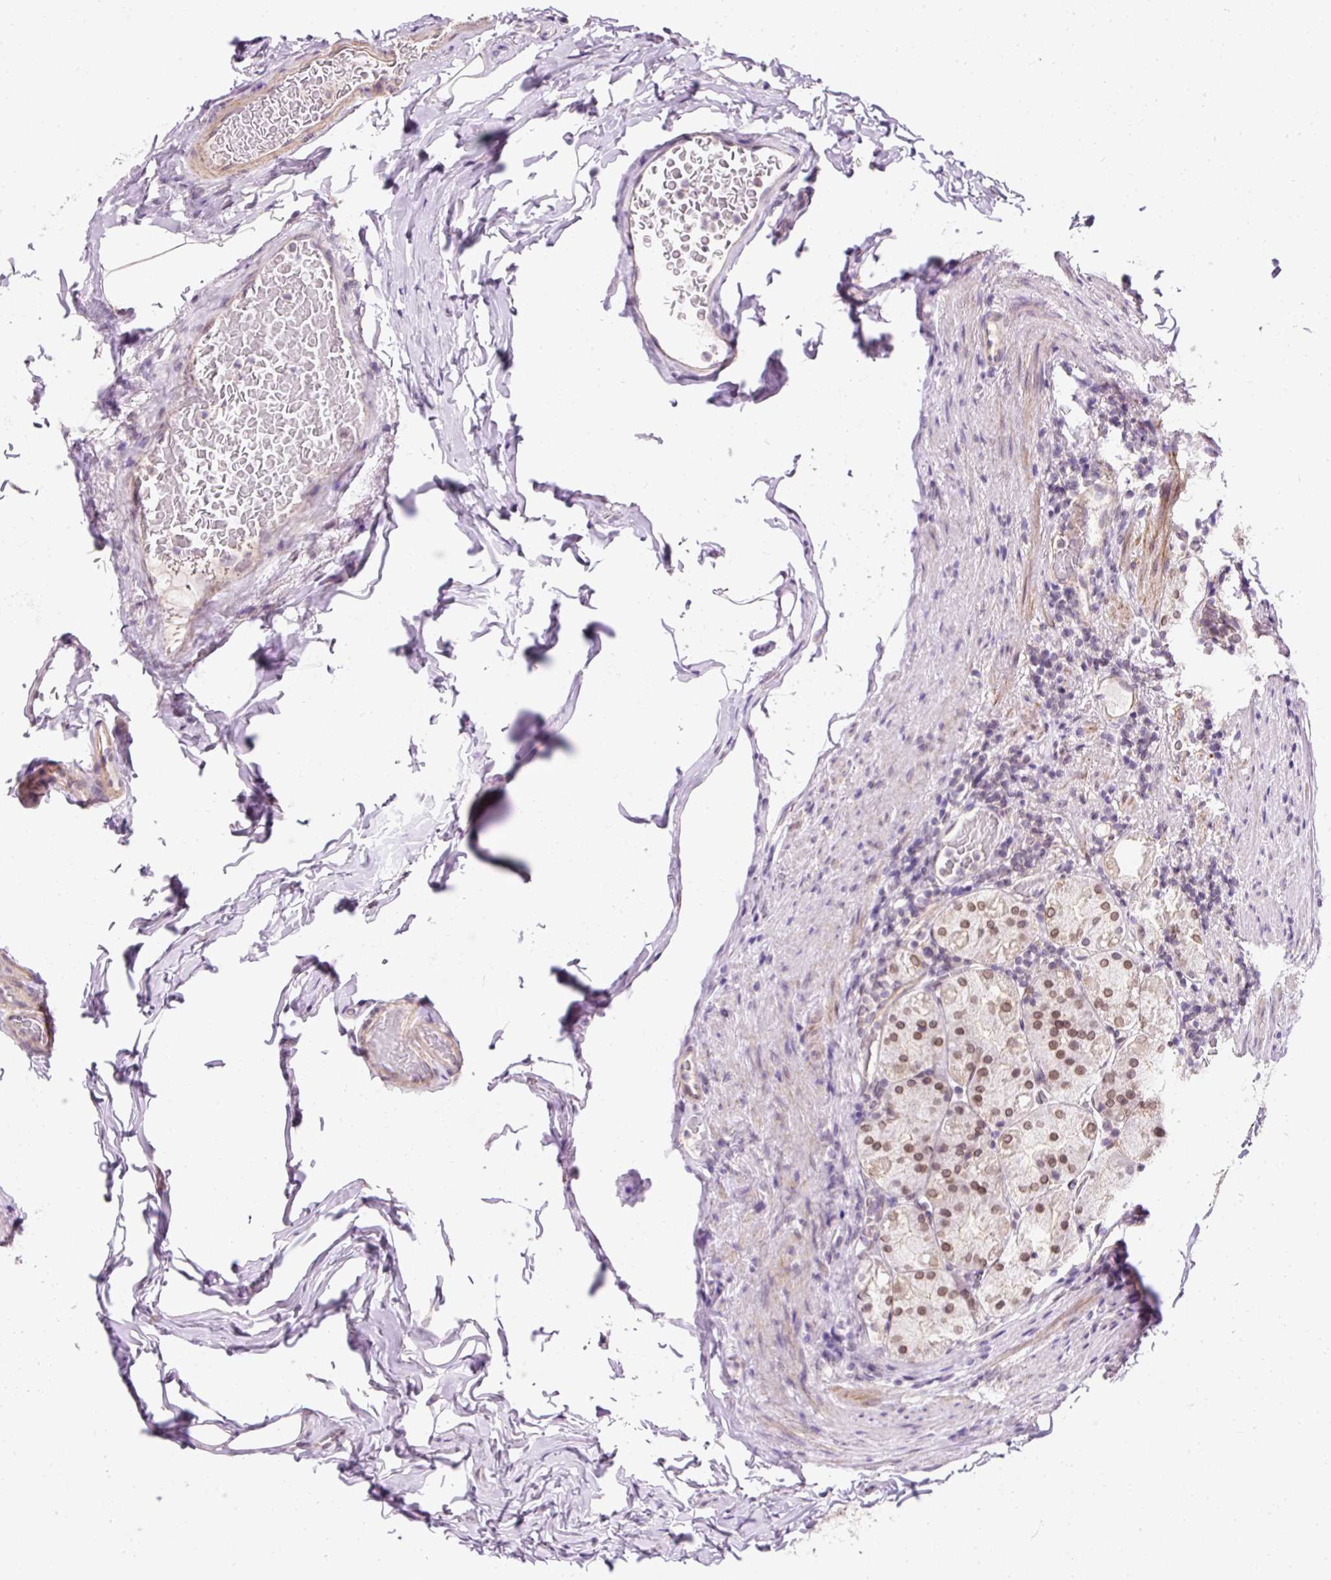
{"staining": {"intensity": "moderate", "quantity": ">75%", "location": "cytoplasmic/membranous,nuclear"}, "tissue": "stomach", "cell_type": "Glandular cells", "image_type": "normal", "snomed": [{"axis": "morphology", "description": "Normal tissue, NOS"}, {"axis": "topography", "description": "Stomach, upper"}, {"axis": "topography", "description": "Stomach"}], "caption": "About >75% of glandular cells in normal human stomach exhibit moderate cytoplasmic/membranous,nuclear protein staining as visualized by brown immunohistochemical staining.", "gene": "ZNF610", "patient": {"sex": "male", "age": 68}}